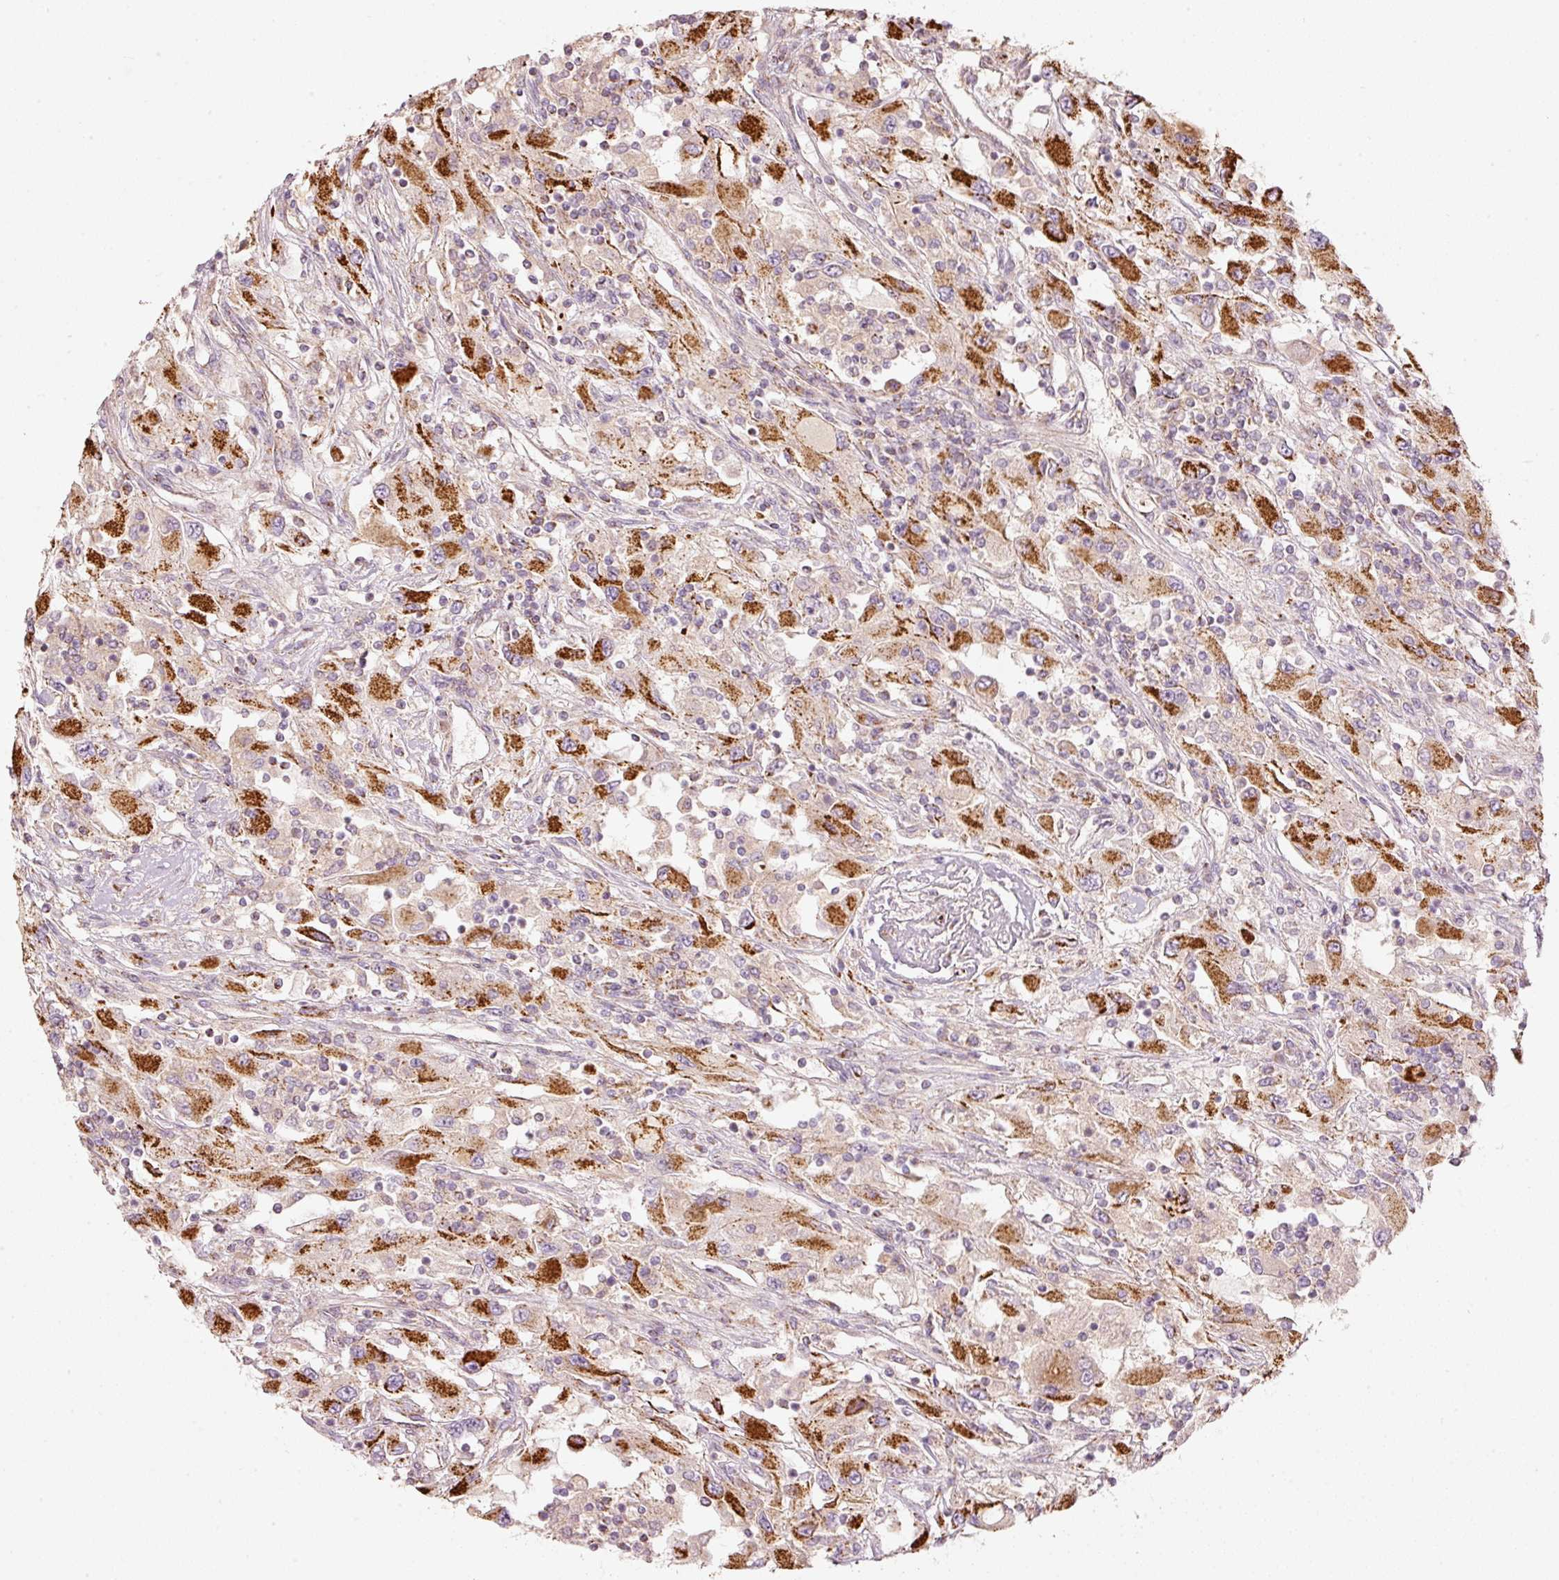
{"staining": {"intensity": "strong", "quantity": "25%-75%", "location": "cytoplasmic/membranous"}, "tissue": "renal cancer", "cell_type": "Tumor cells", "image_type": "cancer", "snomed": [{"axis": "morphology", "description": "Adenocarcinoma, NOS"}, {"axis": "topography", "description": "Kidney"}], "caption": "Renal cancer (adenocarcinoma) stained with DAB IHC exhibits high levels of strong cytoplasmic/membranous staining in about 25%-75% of tumor cells. The protein is stained brown, and the nuclei are stained in blue (DAB IHC with brightfield microscopy, high magnification).", "gene": "C17orf98", "patient": {"sex": "female", "age": 67}}